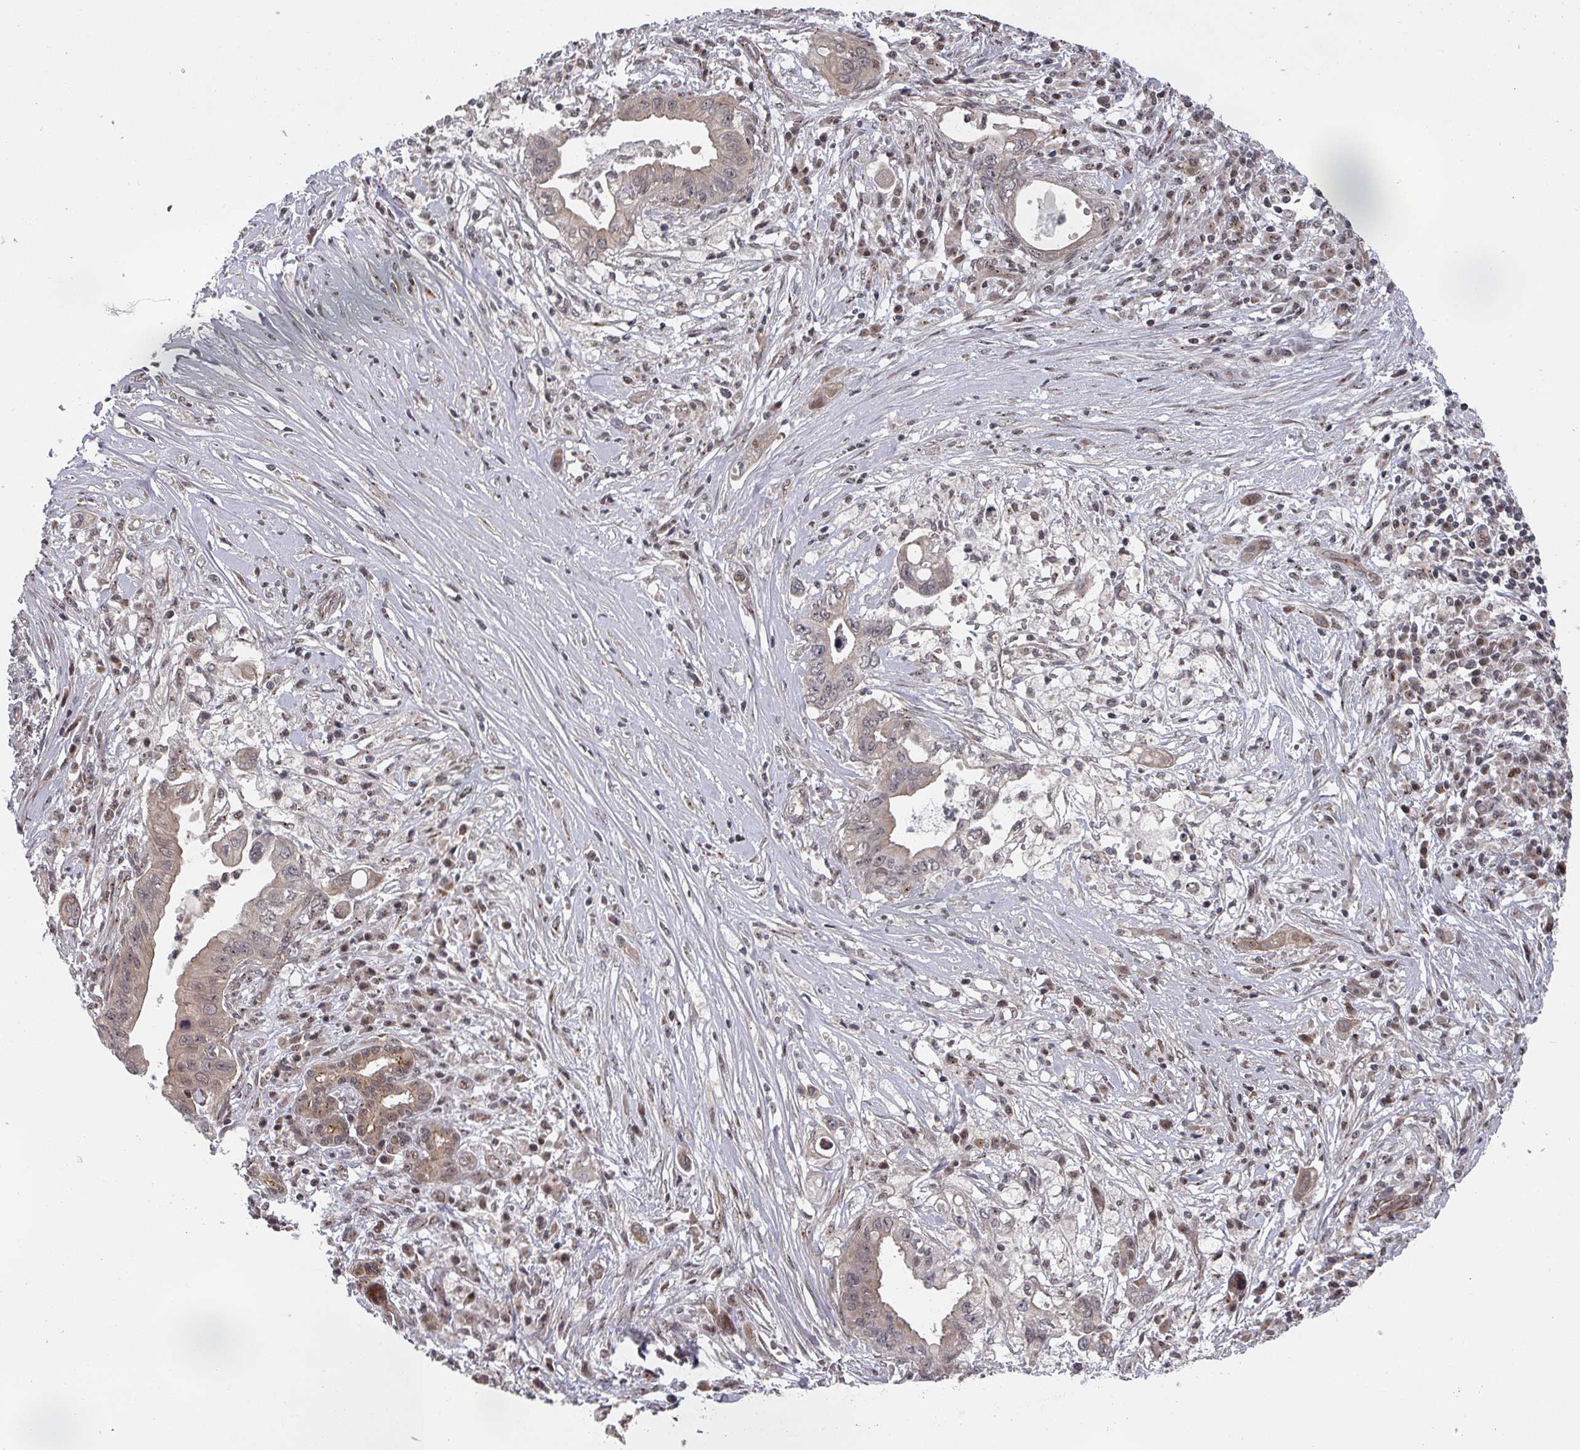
{"staining": {"intensity": "weak", "quantity": "<25%", "location": "cytoplasmic/membranous"}, "tissue": "pancreatic cancer", "cell_type": "Tumor cells", "image_type": "cancer", "snomed": [{"axis": "morphology", "description": "Adenocarcinoma, NOS"}, {"axis": "topography", "description": "Pancreas"}], "caption": "Immunohistochemical staining of pancreatic adenocarcinoma demonstrates no significant staining in tumor cells.", "gene": "KIF1C", "patient": {"sex": "female", "age": 73}}